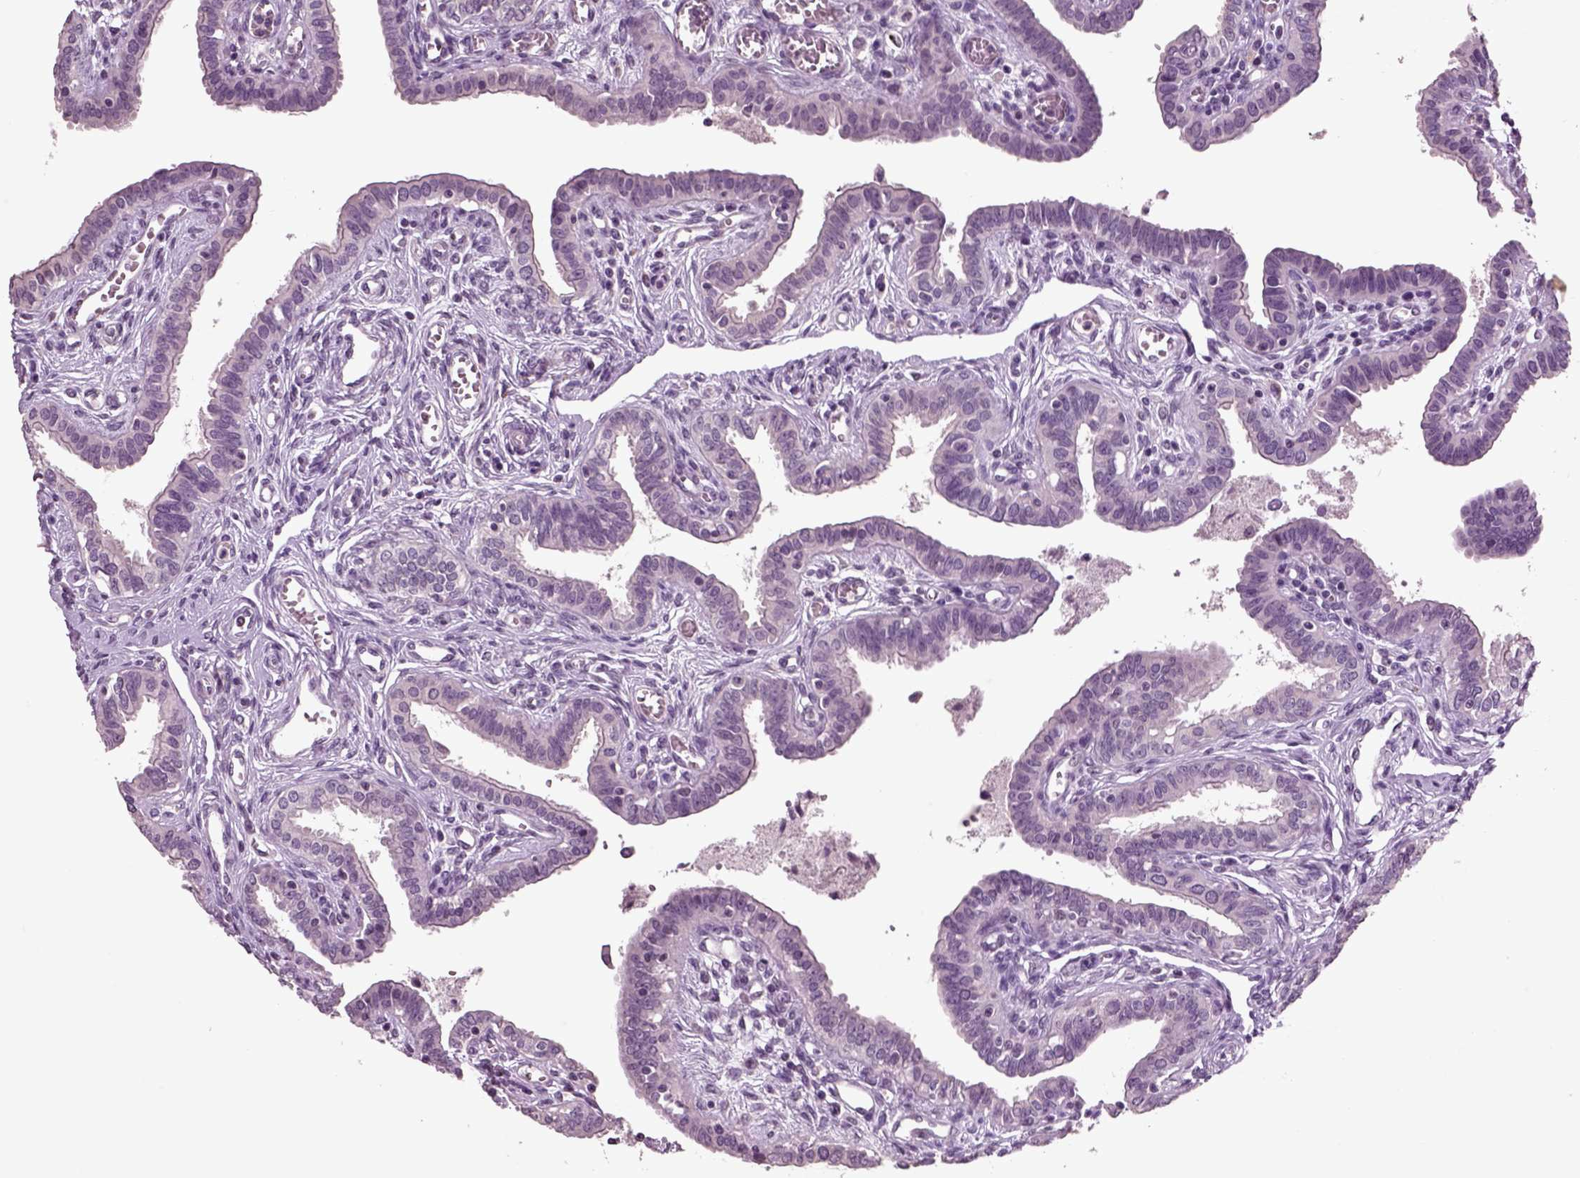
{"staining": {"intensity": "negative", "quantity": "none", "location": "none"}, "tissue": "fallopian tube", "cell_type": "Glandular cells", "image_type": "normal", "snomed": [{"axis": "morphology", "description": "Normal tissue, NOS"}, {"axis": "morphology", "description": "Carcinoma, endometroid"}, {"axis": "topography", "description": "Fallopian tube"}, {"axis": "topography", "description": "Ovary"}], "caption": "The immunohistochemistry (IHC) histopathology image has no significant positivity in glandular cells of fallopian tube.", "gene": "CHGB", "patient": {"sex": "female", "age": 42}}